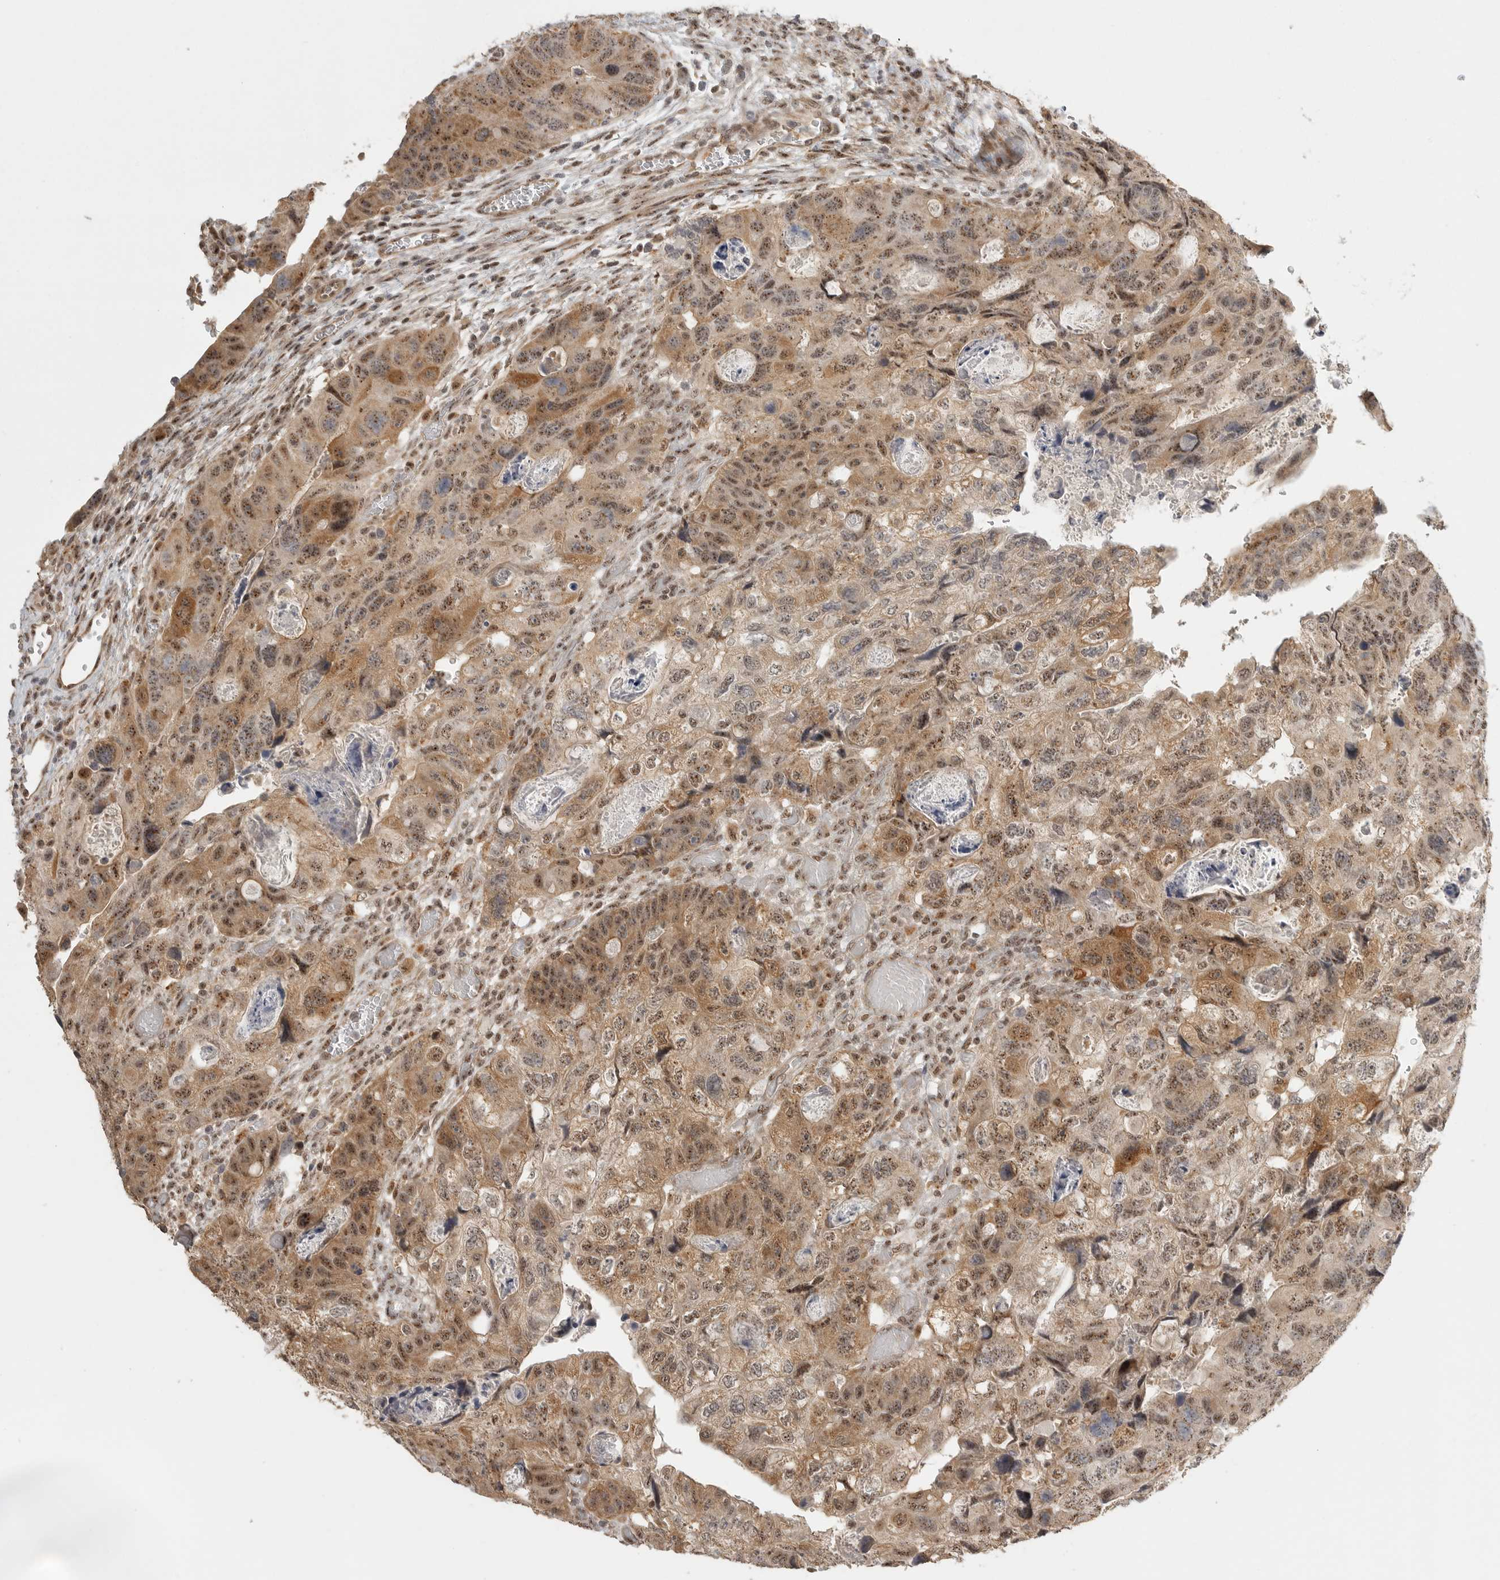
{"staining": {"intensity": "moderate", "quantity": ">75%", "location": "nuclear"}, "tissue": "colorectal cancer", "cell_type": "Tumor cells", "image_type": "cancer", "snomed": [{"axis": "morphology", "description": "Adenocarcinoma, NOS"}, {"axis": "topography", "description": "Rectum"}], "caption": "The immunohistochemical stain highlights moderate nuclear staining in tumor cells of colorectal adenocarcinoma tissue. The staining was performed using DAB, with brown indicating positive protein expression. Nuclei are stained blue with hematoxylin.", "gene": "POMP", "patient": {"sex": "male", "age": 59}}